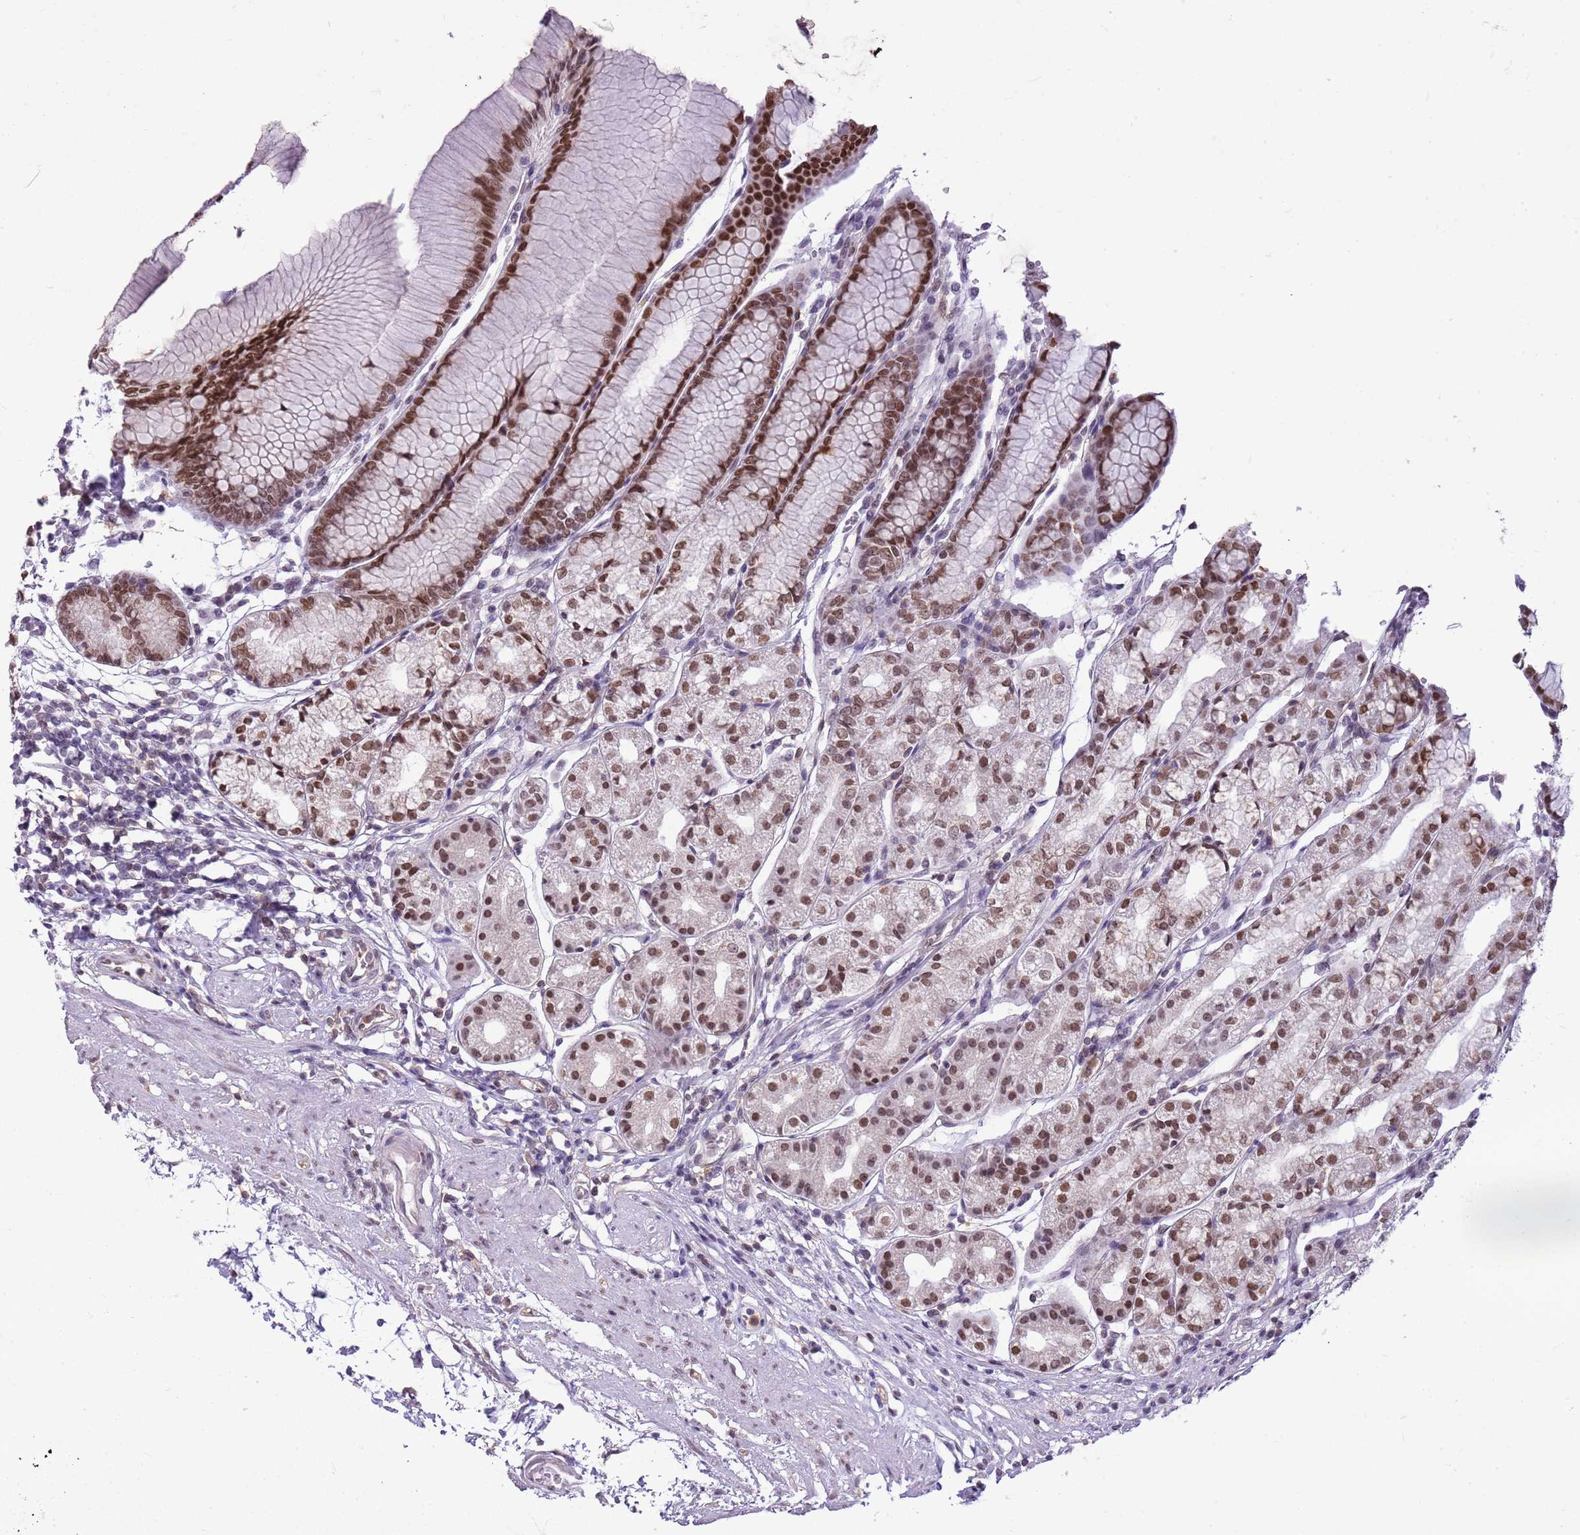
{"staining": {"intensity": "strong", "quantity": ">75%", "location": "nuclear"}, "tissue": "stomach", "cell_type": "Glandular cells", "image_type": "normal", "snomed": [{"axis": "morphology", "description": "Normal tissue, NOS"}, {"axis": "topography", "description": "Stomach"}], "caption": "The histopathology image demonstrates staining of normal stomach, revealing strong nuclear protein expression (brown color) within glandular cells. The staining is performed using DAB brown chromogen to label protein expression. The nuclei are counter-stained blue using hematoxylin.", "gene": "DHX32", "patient": {"sex": "female", "age": 57}}